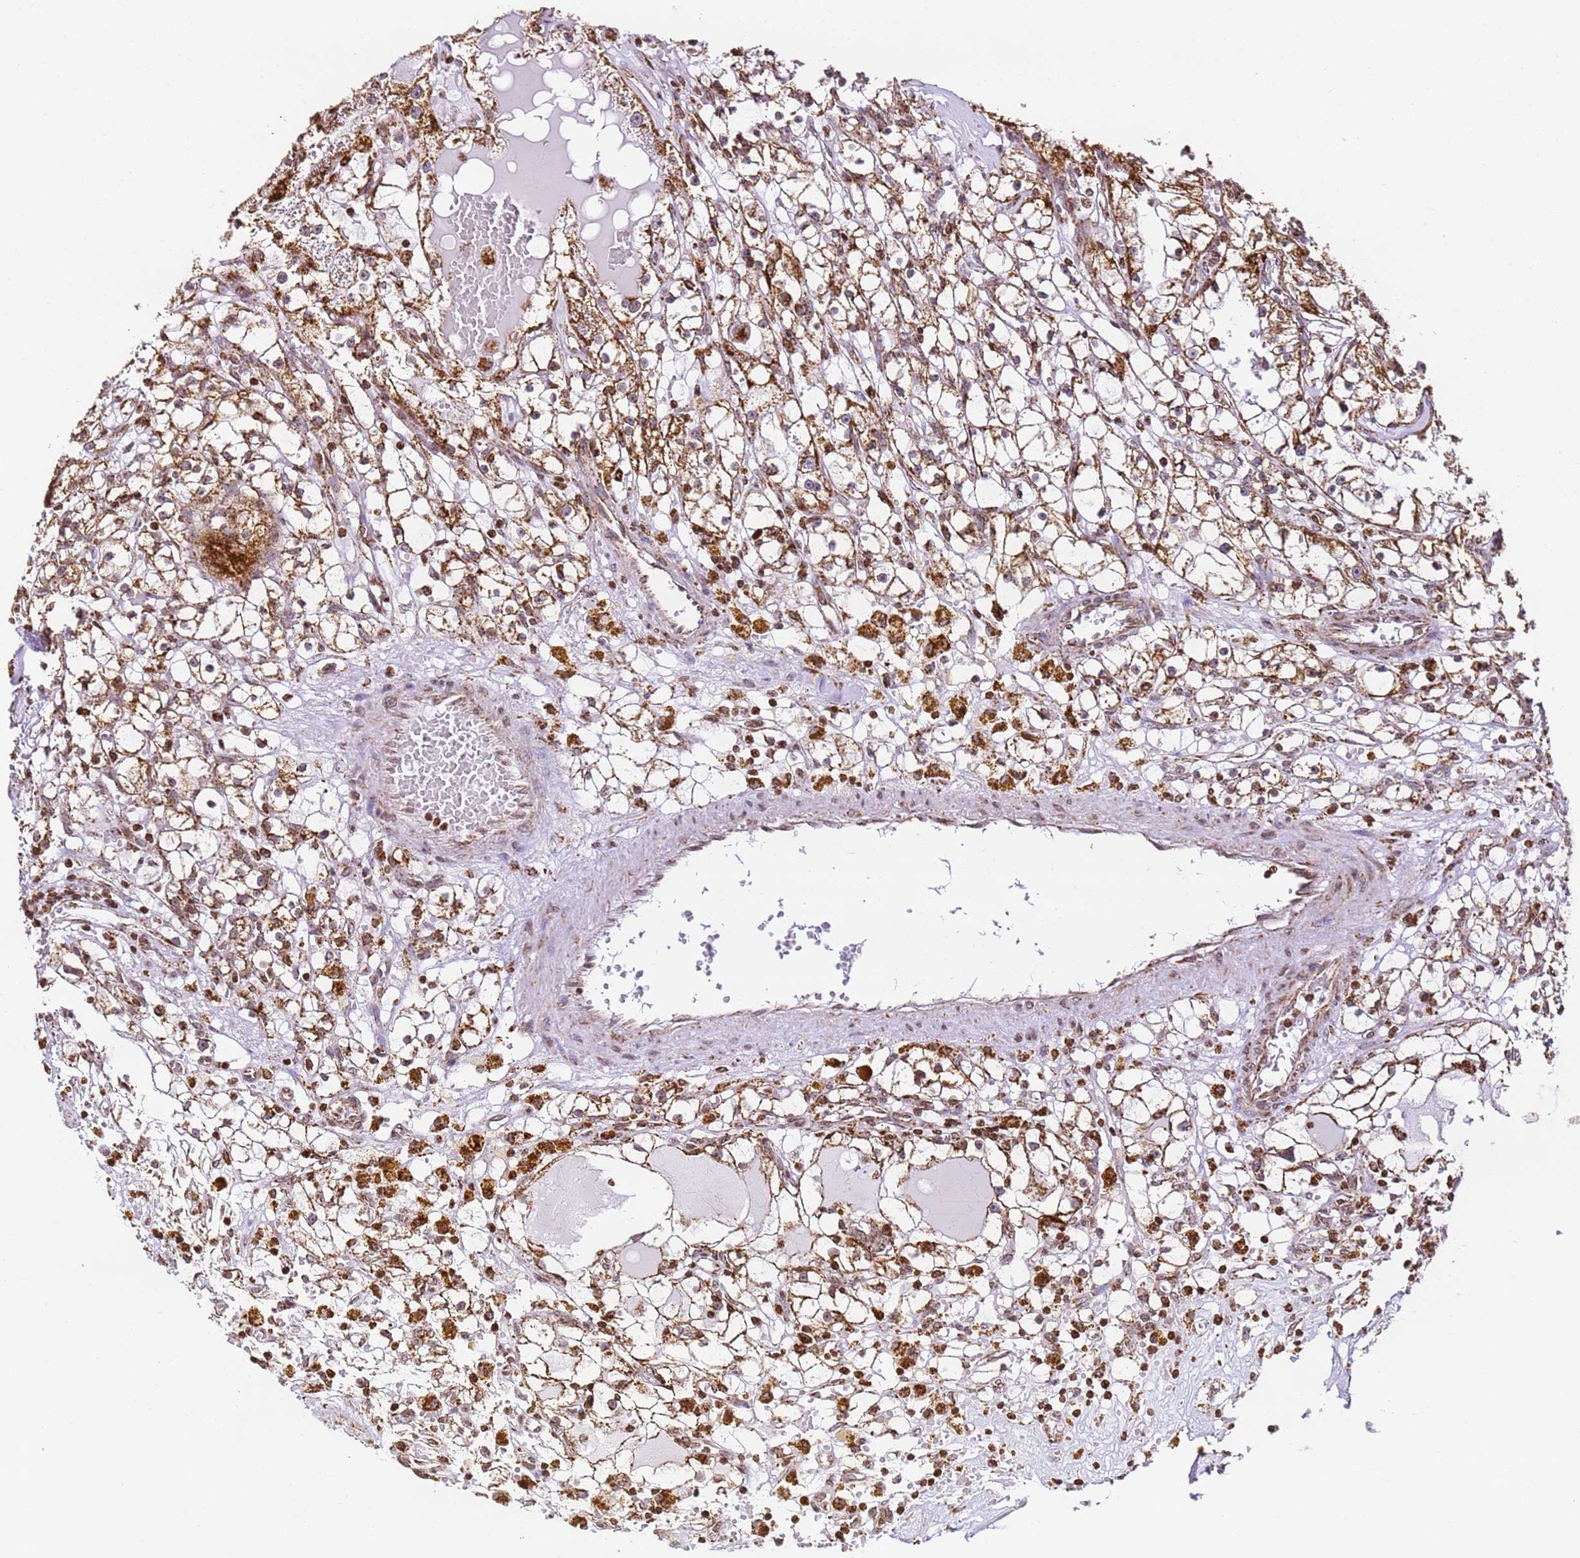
{"staining": {"intensity": "strong", "quantity": ">75%", "location": "cytoplasmic/membranous"}, "tissue": "renal cancer", "cell_type": "Tumor cells", "image_type": "cancer", "snomed": [{"axis": "morphology", "description": "Adenocarcinoma, NOS"}, {"axis": "topography", "description": "Kidney"}], "caption": "The immunohistochemical stain highlights strong cytoplasmic/membranous staining in tumor cells of renal adenocarcinoma tissue.", "gene": "HSPE1", "patient": {"sex": "male", "age": 56}}